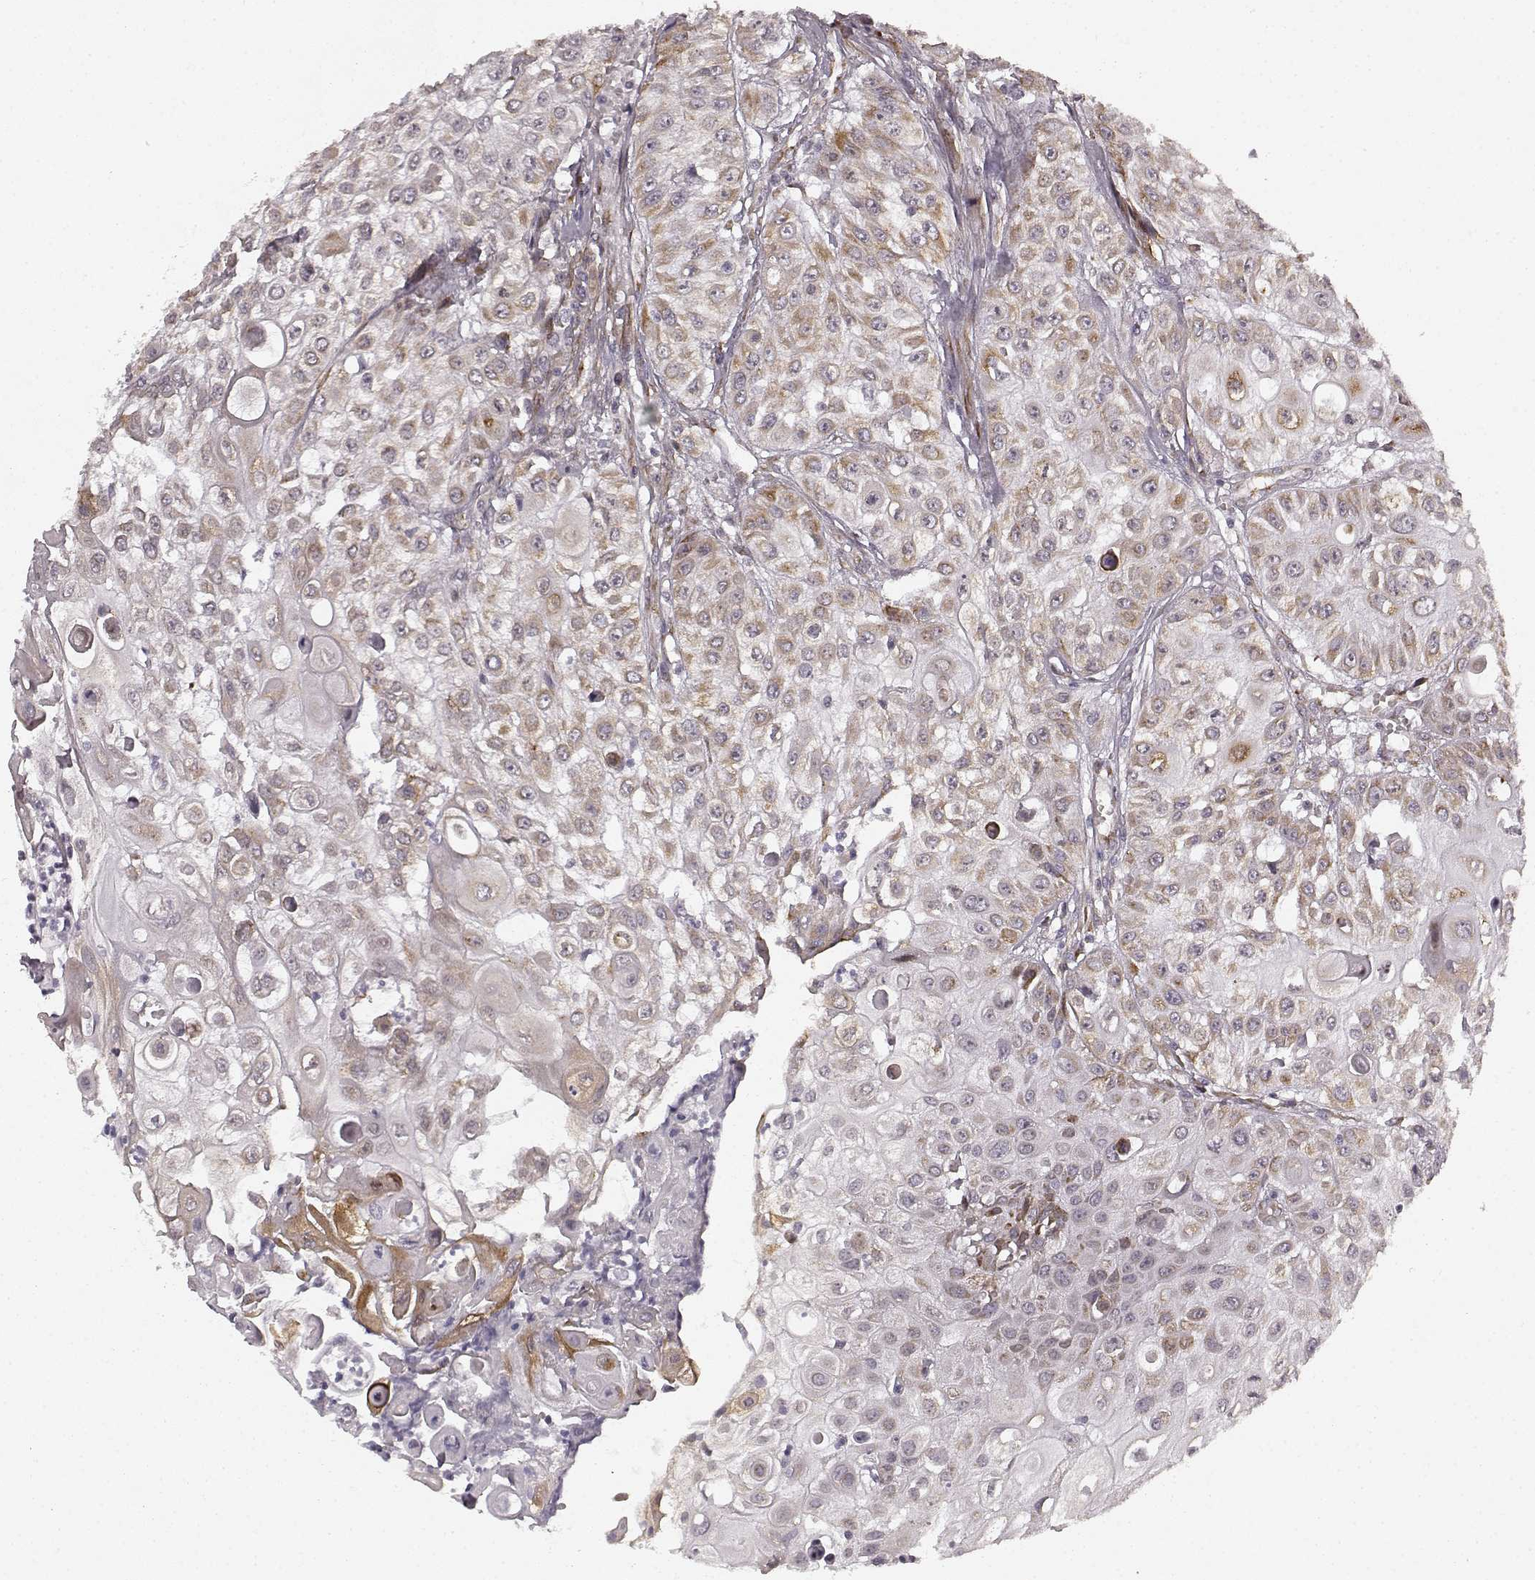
{"staining": {"intensity": "weak", "quantity": "25%-75%", "location": "cytoplasmic/membranous"}, "tissue": "urothelial cancer", "cell_type": "Tumor cells", "image_type": "cancer", "snomed": [{"axis": "morphology", "description": "Urothelial carcinoma, High grade"}, {"axis": "topography", "description": "Urinary bladder"}], "caption": "Brown immunohistochemical staining in human urothelial cancer shows weak cytoplasmic/membranous positivity in approximately 25%-75% of tumor cells.", "gene": "TMEM14A", "patient": {"sex": "female", "age": 79}}